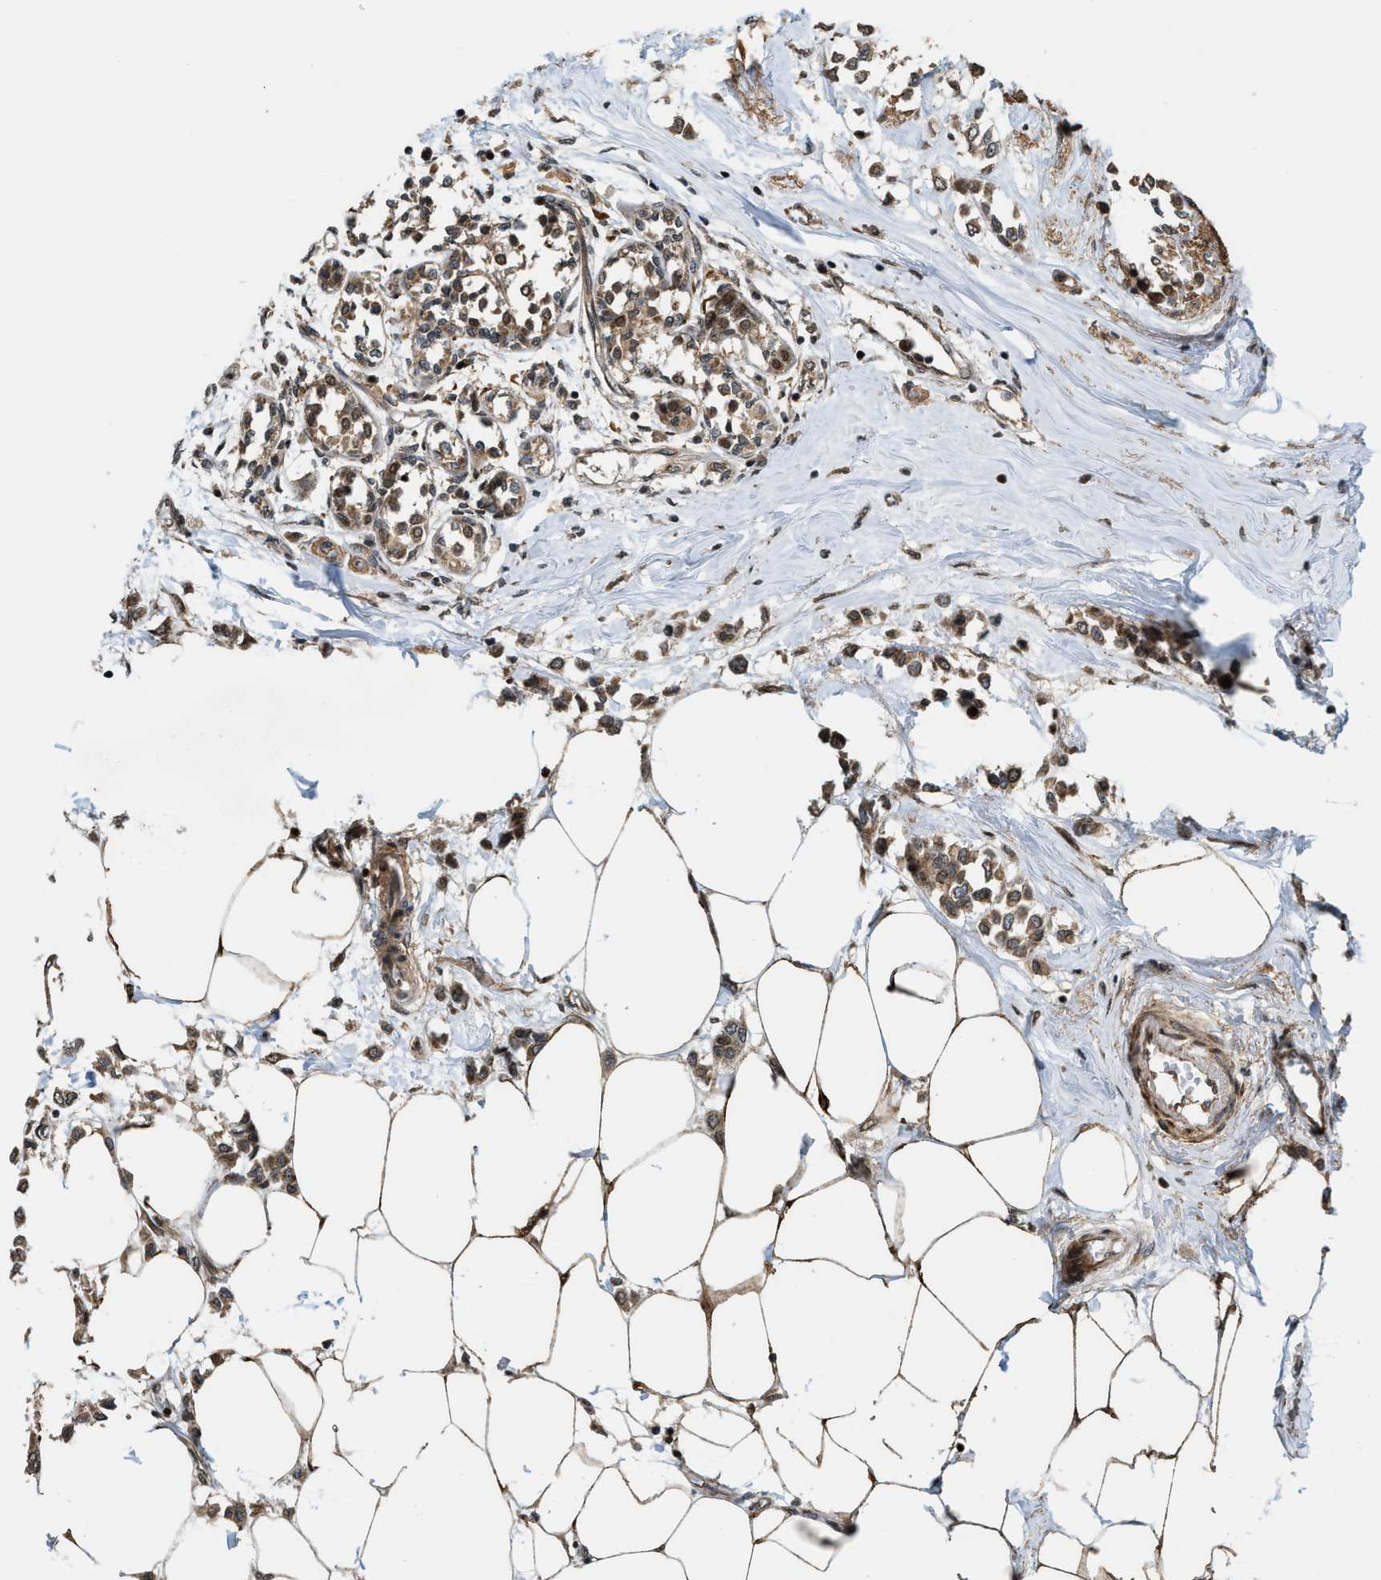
{"staining": {"intensity": "moderate", "quantity": ">75%", "location": "cytoplasmic/membranous,nuclear"}, "tissue": "breast cancer", "cell_type": "Tumor cells", "image_type": "cancer", "snomed": [{"axis": "morphology", "description": "Lobular carcinoma"}, {"axis": "topography", "description": "Breast"}], "caption": "The image shows a brown stain indicating the presence of a protein in the cytoplasmic/membranous and nuclear of tumor cells in breast cancer (lobular carcinoma).", "gene": "ZNF250", "patient": {"sex": "female", "age": 51}}